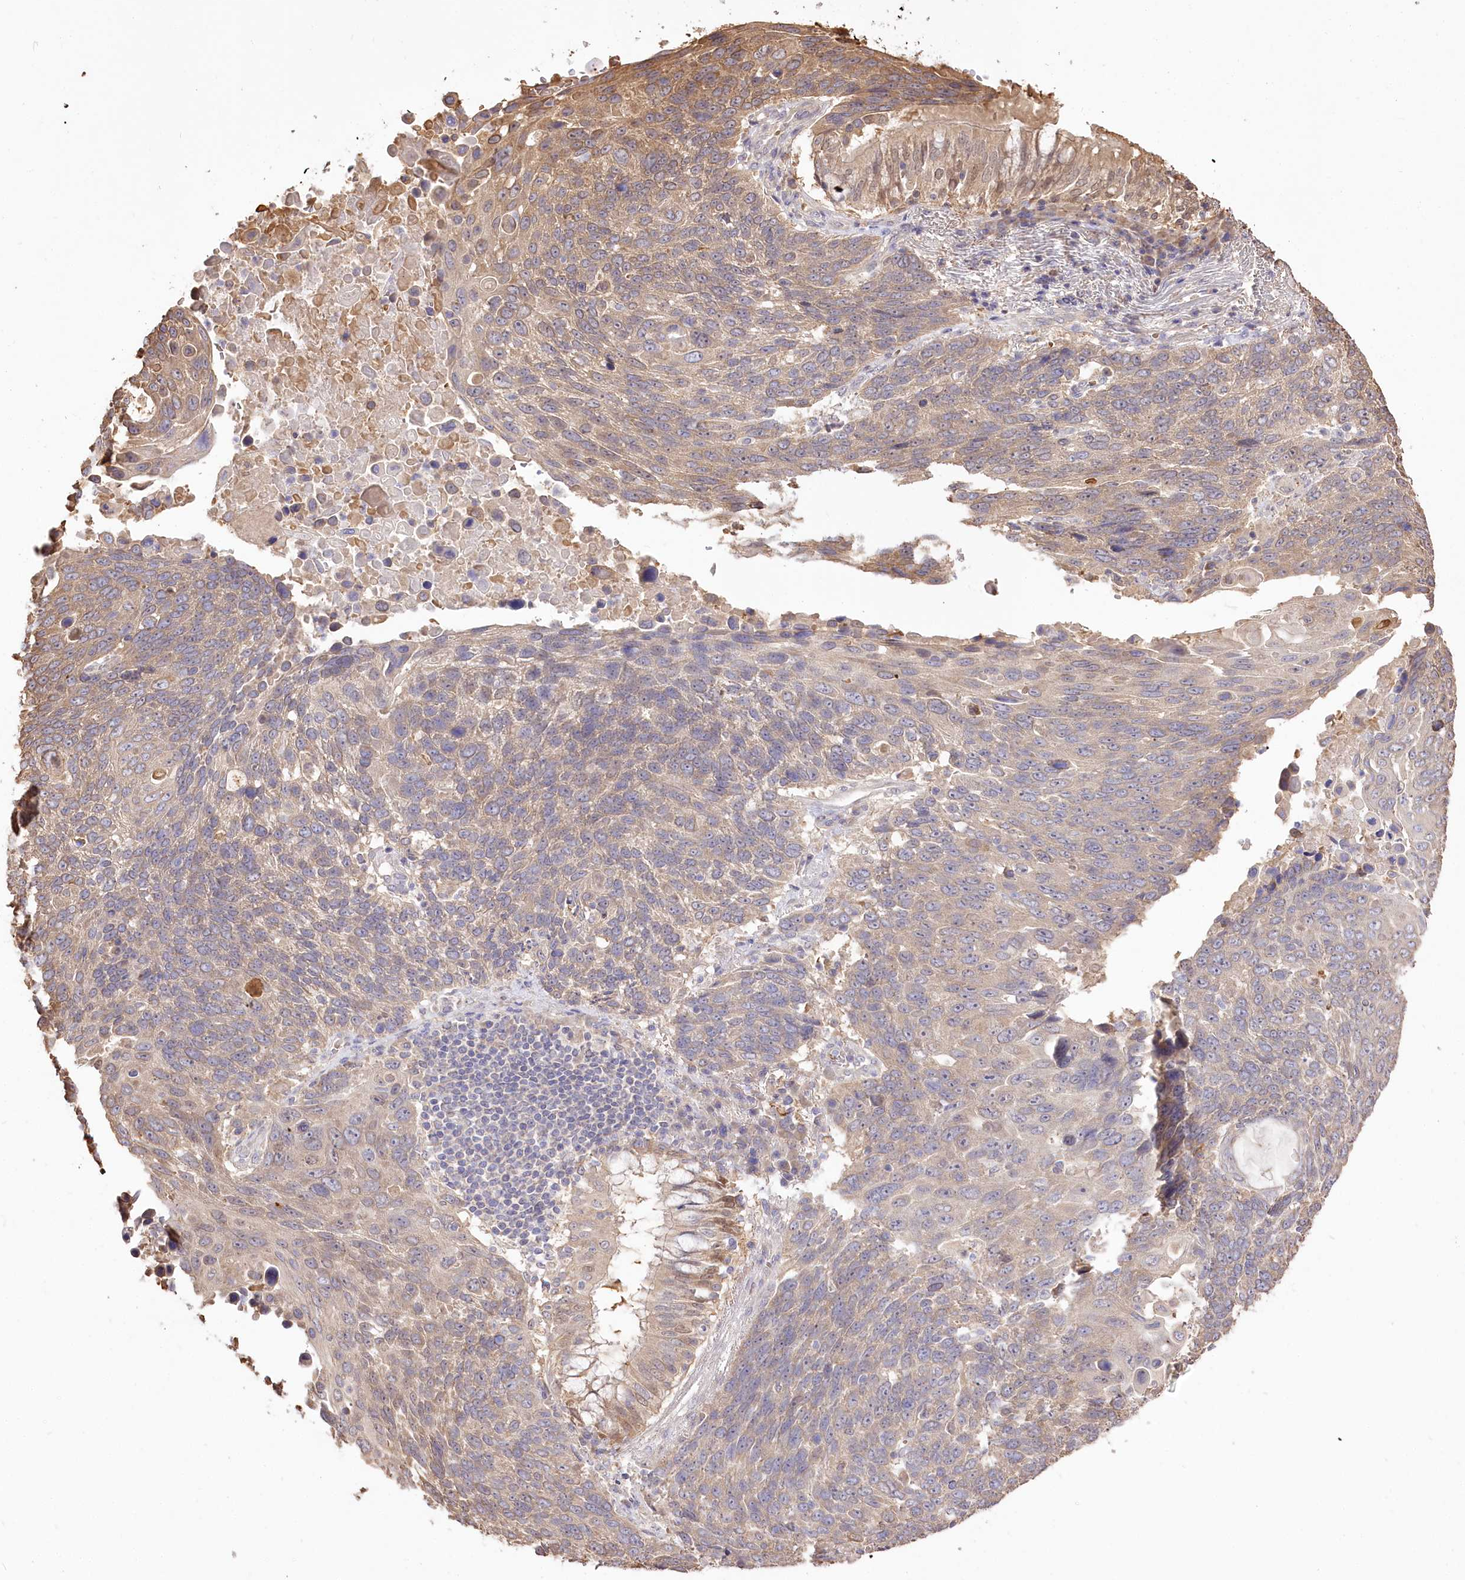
{"staining": {"intensity": "moderate", "quantity": "<25%", "location": "cytoplasmic/membranous"}, "tissue": "lung cancer", "cell_type": "Tumor cells", "image_type": "cancer", "snomed": [{"axis": "morphology", "description": "Squamous cell carcinoma, NOS"}, {"axis": "topography", "description": "Lung"}], "caption": "Moderate cytoplasmic/membranous staining is appreciated in about <25% of tumor cells in lung cancer.", "gene": "R3HDM2", "patient": {"sex": "male", "age": 66}}